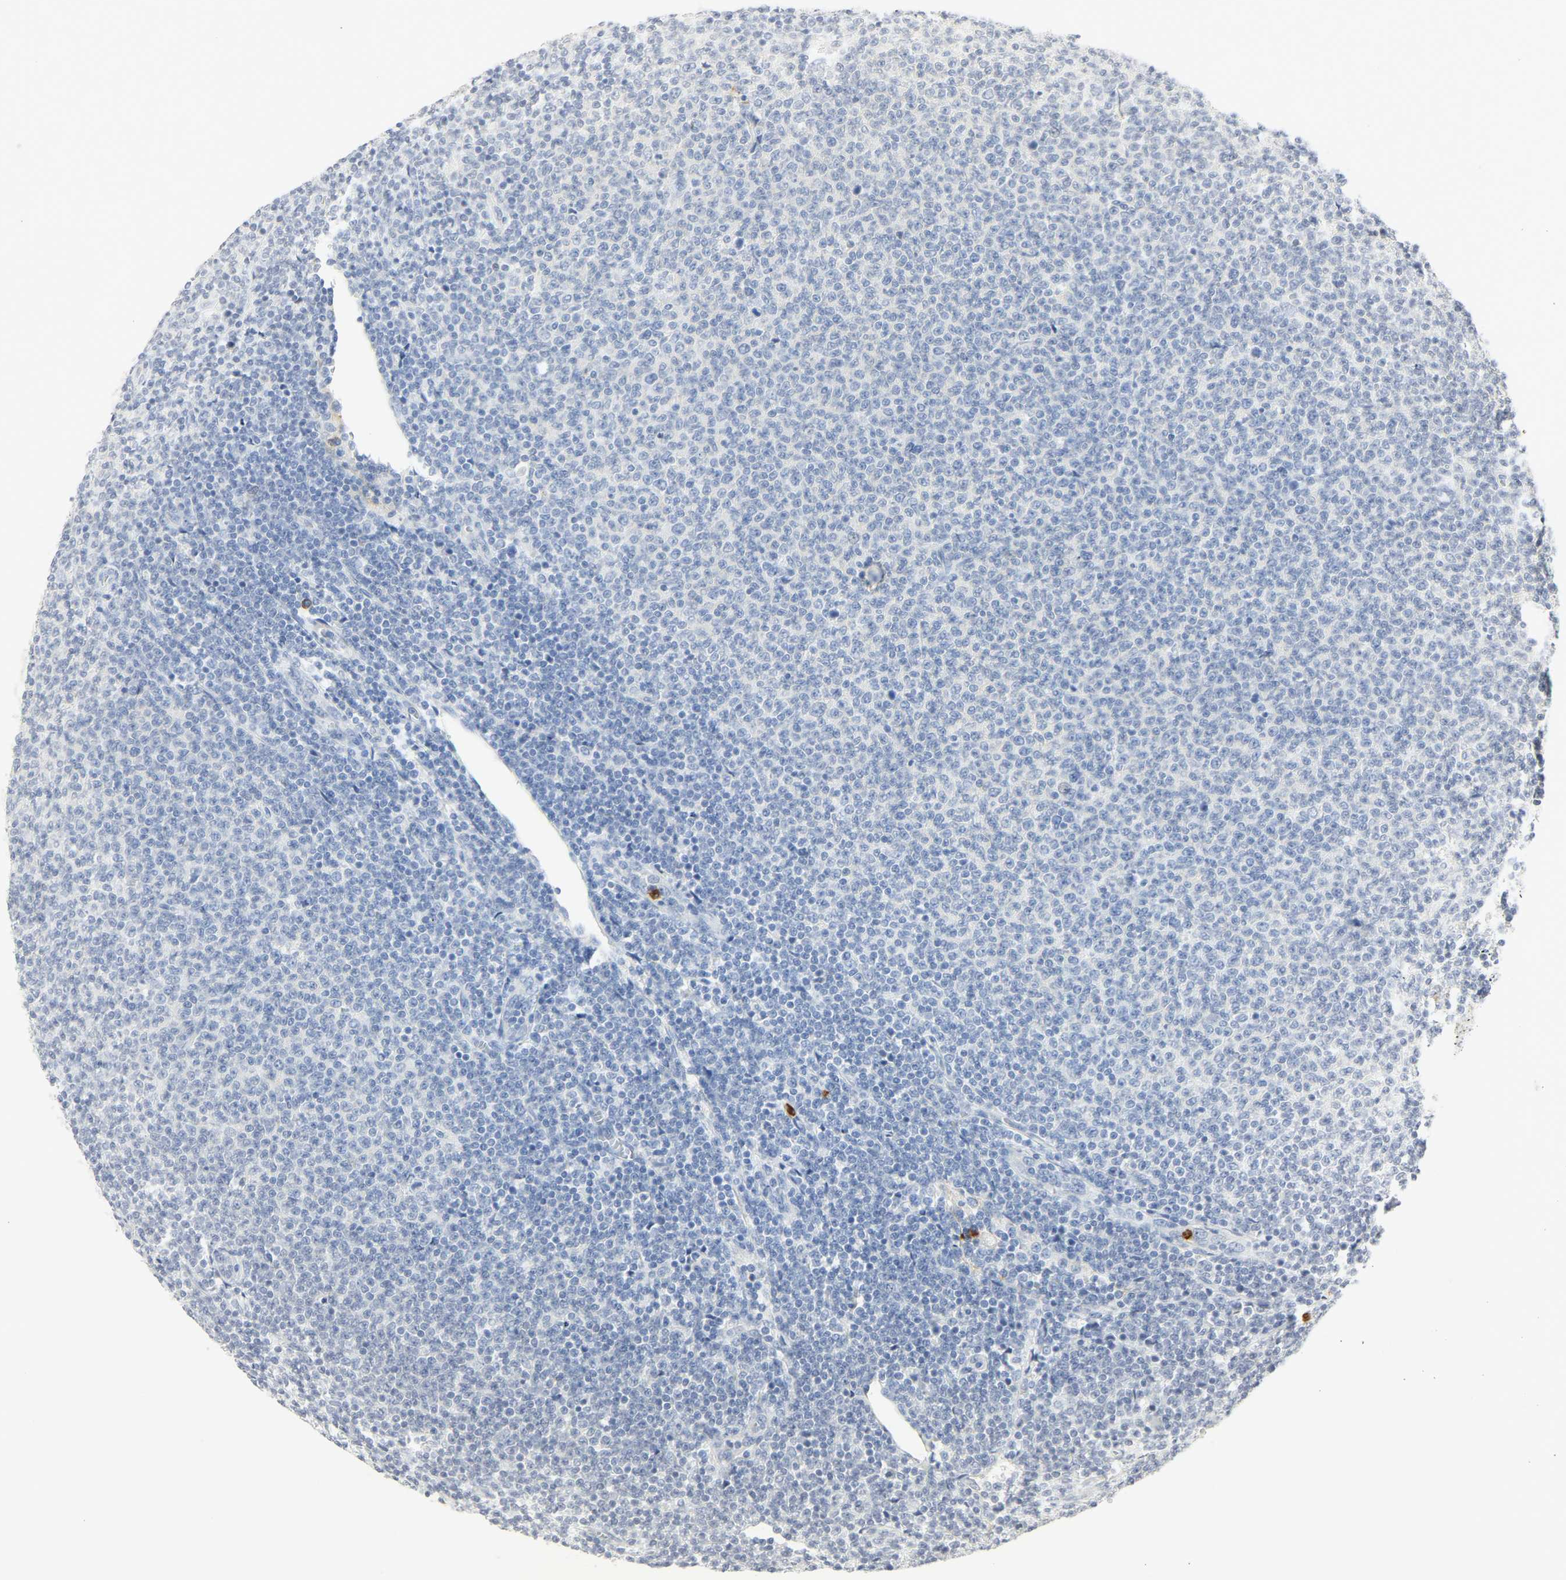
{"staining": {"intensity": "negative", "quantity": "none", "location": "none"}, "tissue": "lymphoma", "cell_type": "Tumor cells", "image_type": "cancer", "snomed": [{"axis": "morphology", "description": "Malignant lymphoma, non-Hodgkin's type, Low grade"}, {"axis": "topography", "description": "Lymph node"}], "caption": "Tumor cells show no significant positivity in lymphoma.", "gene": "CEACAM5", "patient": {"sex": "male", "age": 66}}